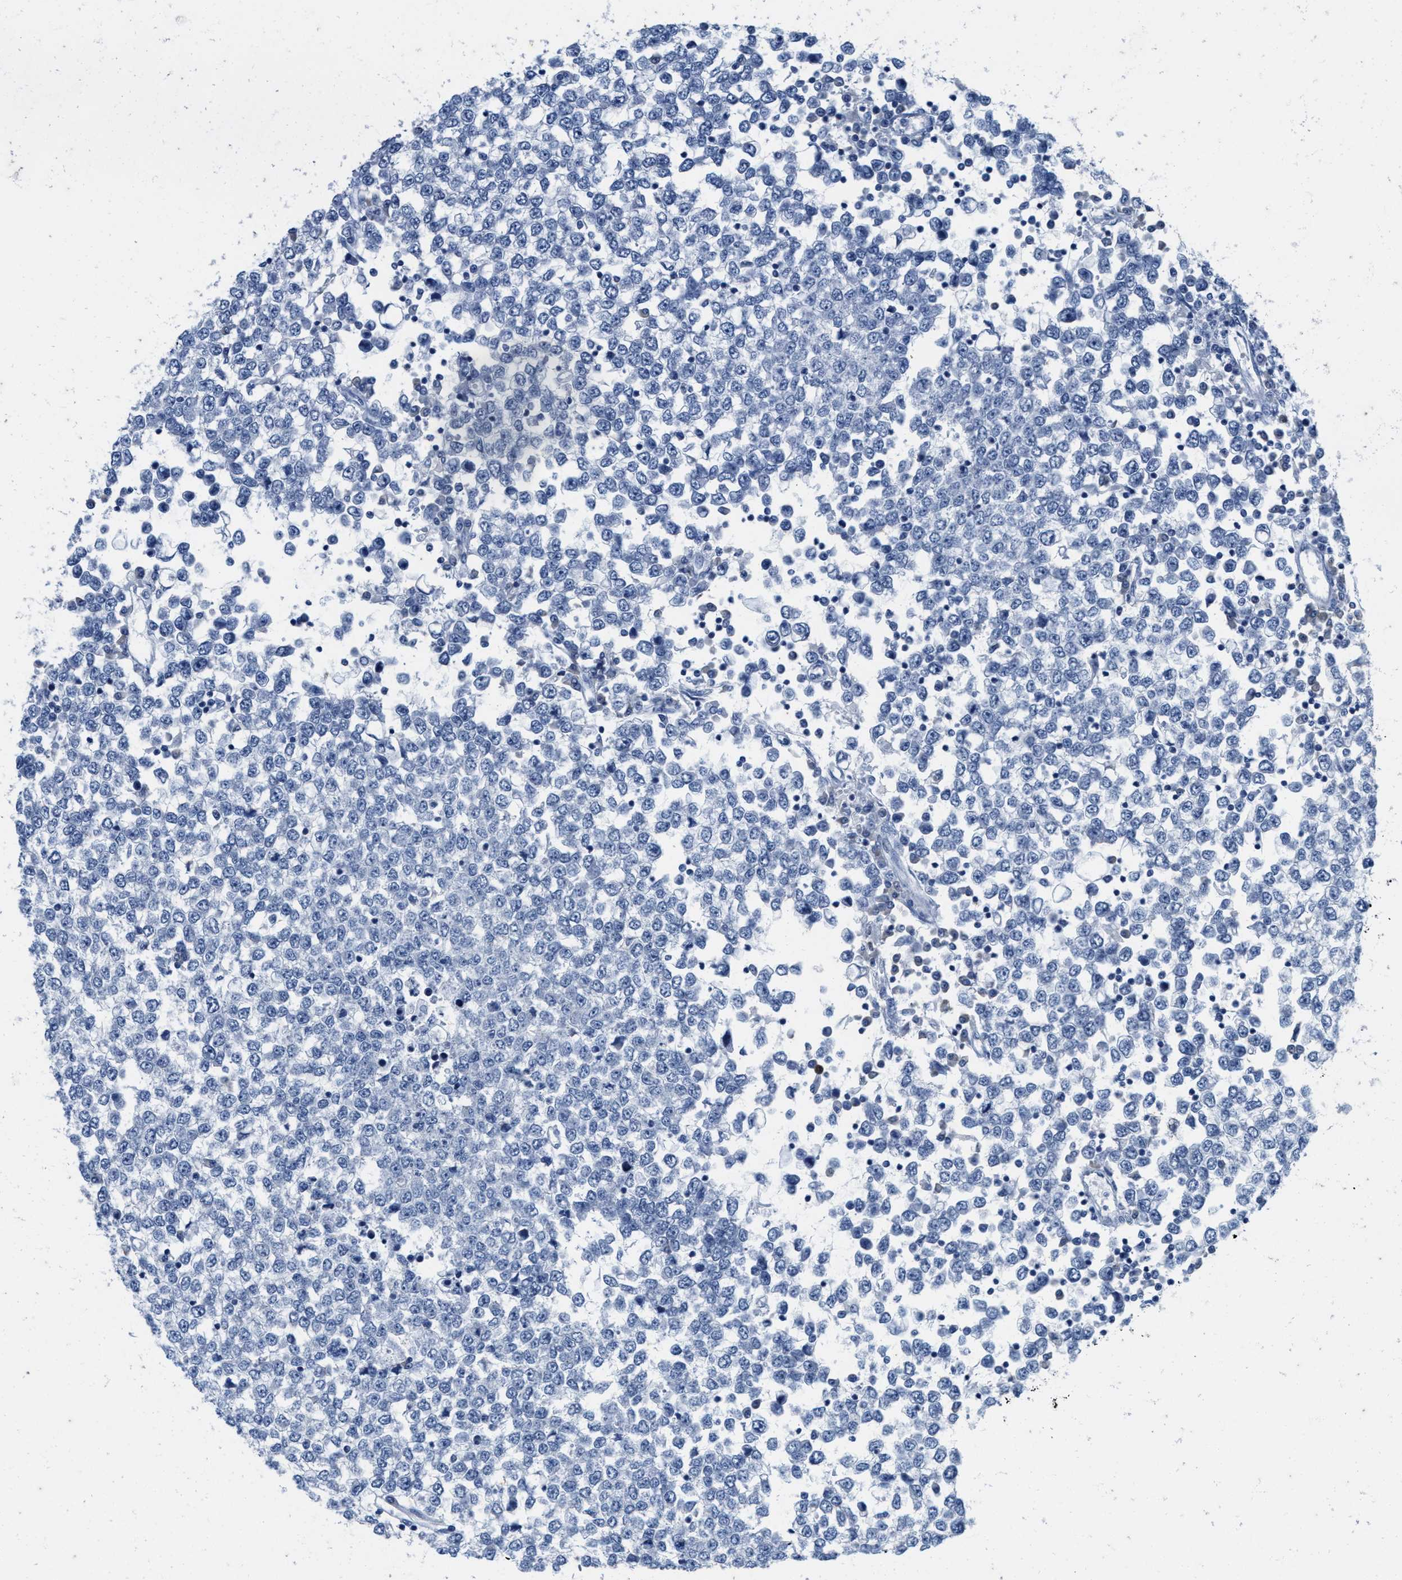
{"staining": {"intensity": "negative", "quantity": "none", "location": "none"}, "tissue": "testis cancer", "cell_type": "Tumor cells", "image_type": "cancer", "snomed": [{"axis": "morphology", "description": "Seminoma, NOS"}, {"axis": "topography", "description": "Testis"}], "caption": "Human seminoma (testis) stained for a protein using immunohistochemistry shows no staining in tumor cells.", "gene": "ABCB11", "patient": {"sex": "male", "age": 65}}